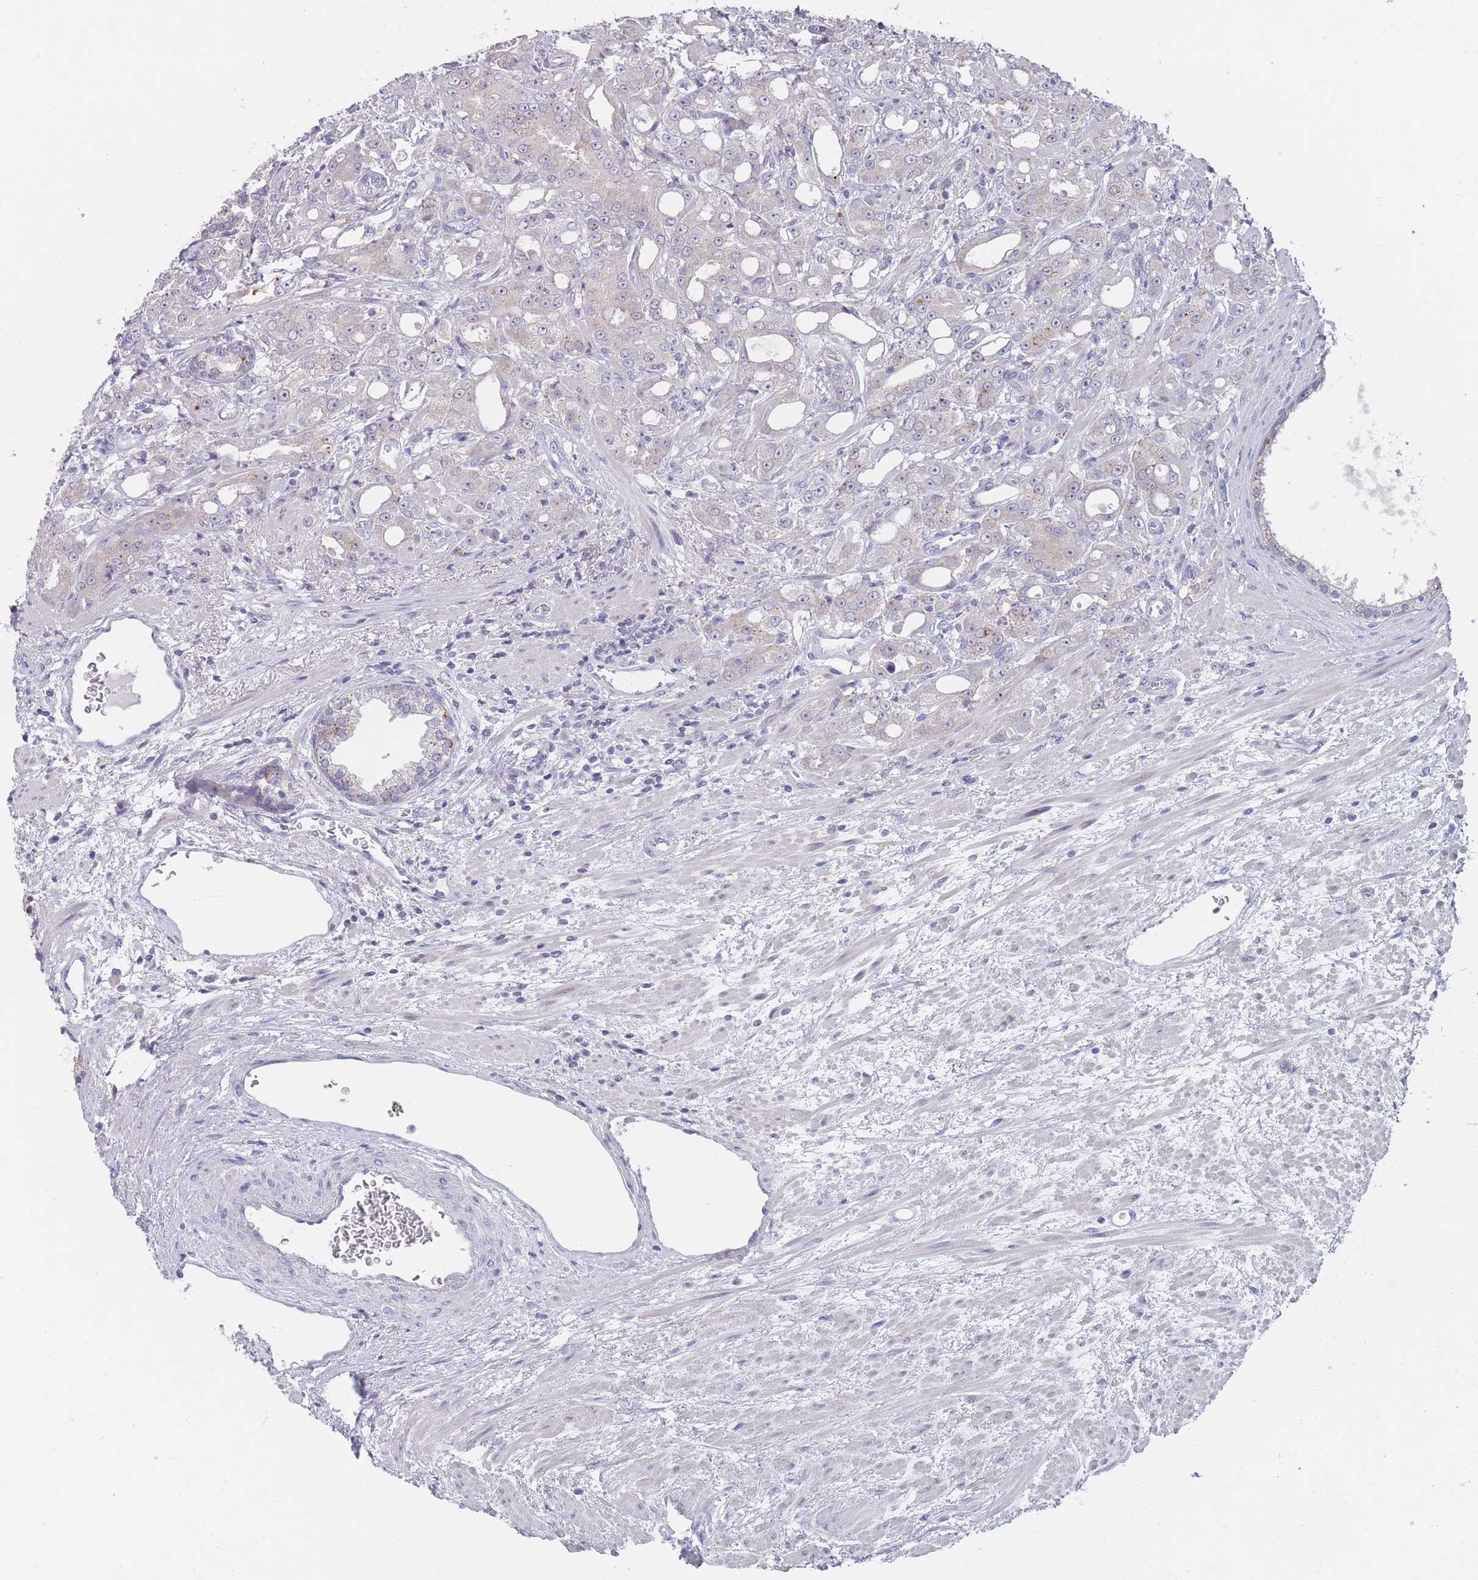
{"staining": {"intensity": "negative", "quantity": "none", "location": "none"}, "tissue": "prostate cancer", "cell_type": "Tumor cells", "image_type": "cancer", "snomed": [{"axis": "morphology", "description": "Adenocarcinoma, High grade"}, {"axis": "topography", "description": "Prostate"}], "caption": "Tumor cells are negative for brown protein staining in high-grade adenocarcinoma (prostate).", "gene": "CYP51A1", "patient": {"sex": "male", "age": 69}}